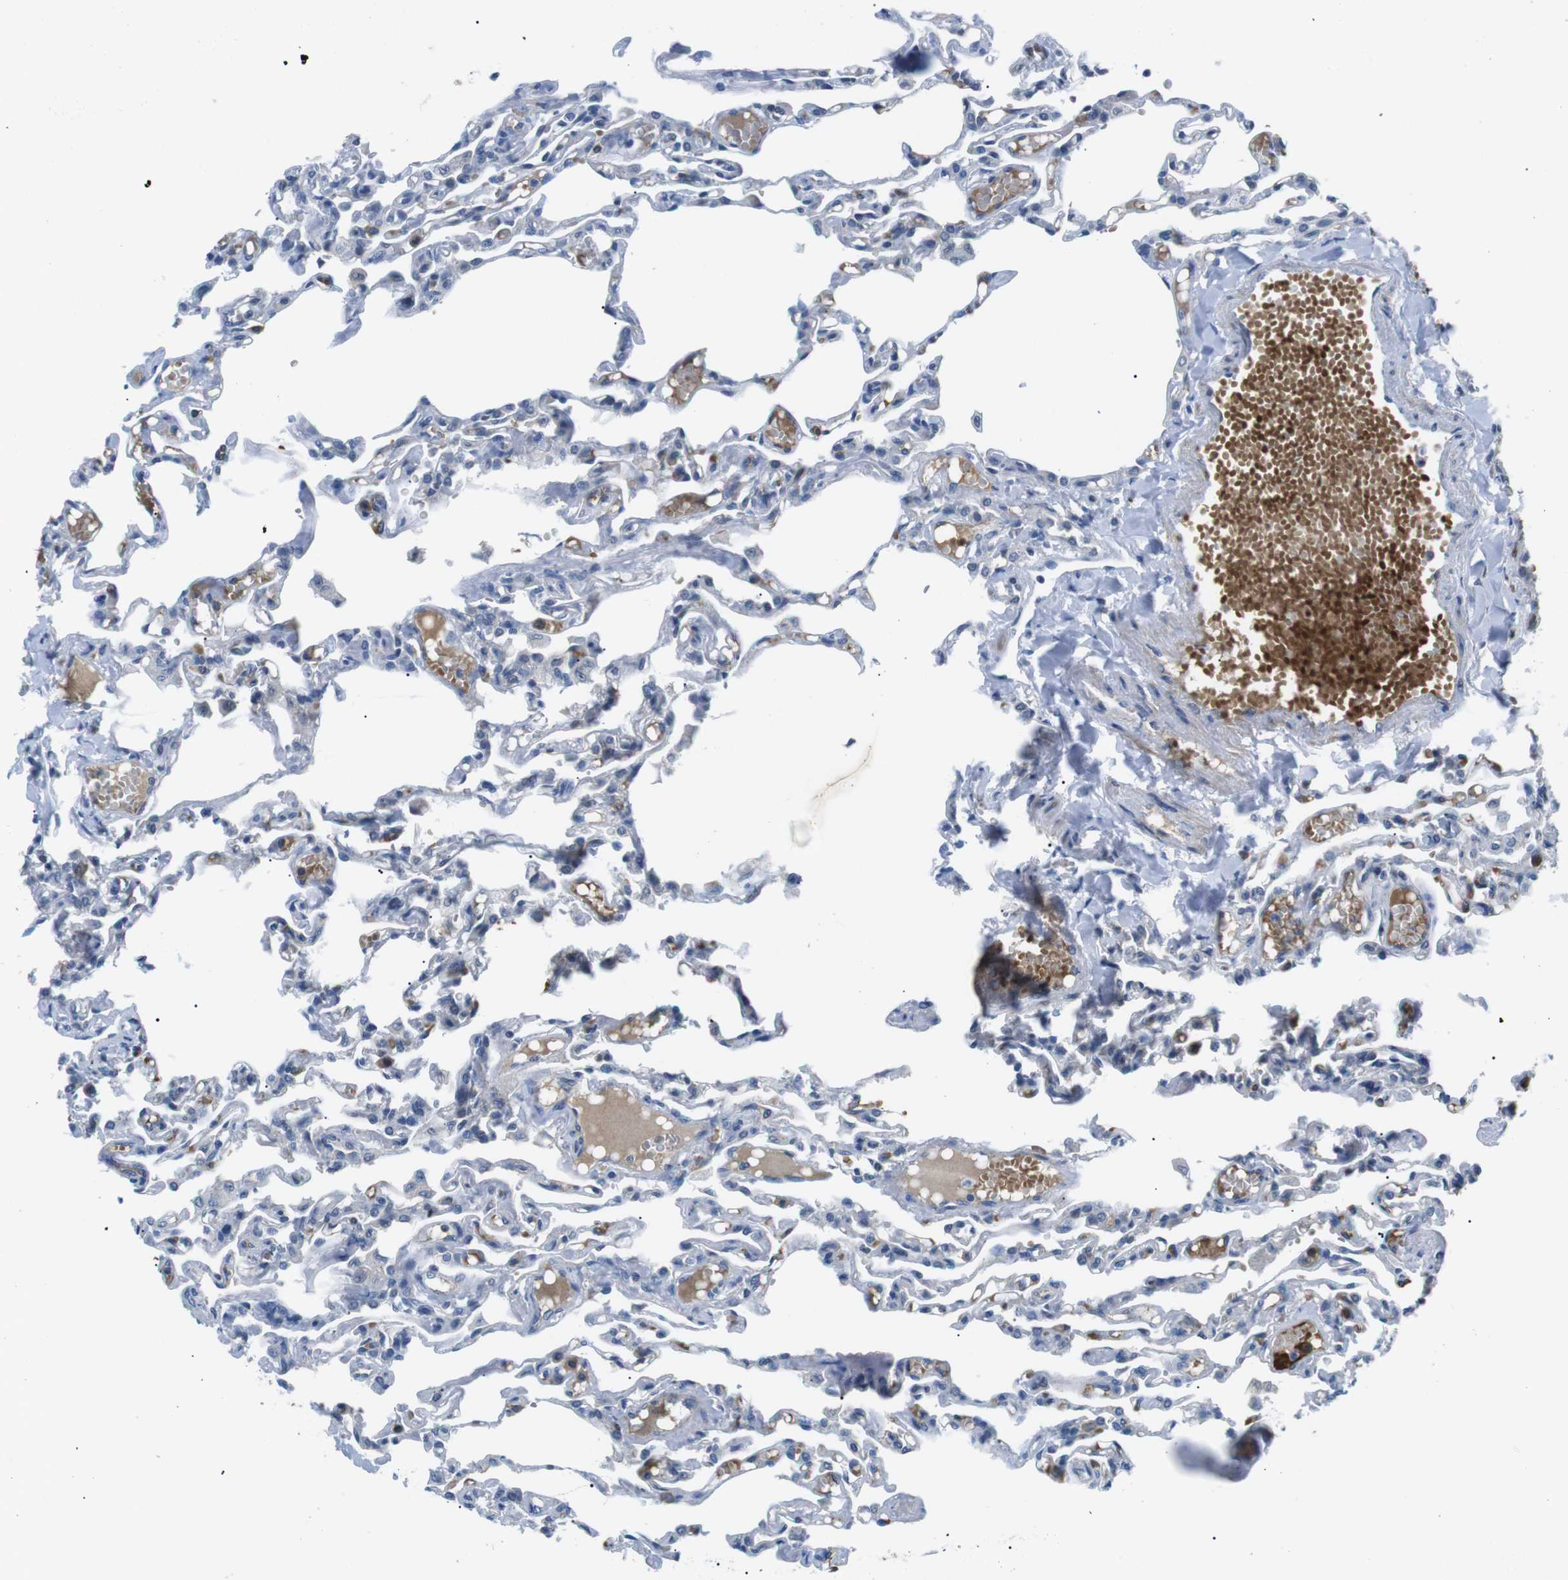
{"staining": {"intensity": "negative", "quantity": "none", "location": "none"}, "tissue": "lung", "cell_type": "Alveolar cells", "image_type": "normal", "snomed": [{"axis": "morphology", "description": "Normal tissue, NOS"}, {"axis": "topography", "description": "Lung"}], "caption": "Immunohistochemical staining of benign lung reveals no significant expression in alveolar cells. Brightfield microscopy of IHC stained with DAB (brown) and hematoxylin (blue), captured at high magnification.", "gene": "WSCD1", "patient": {"sex": "male", "age": 21}}